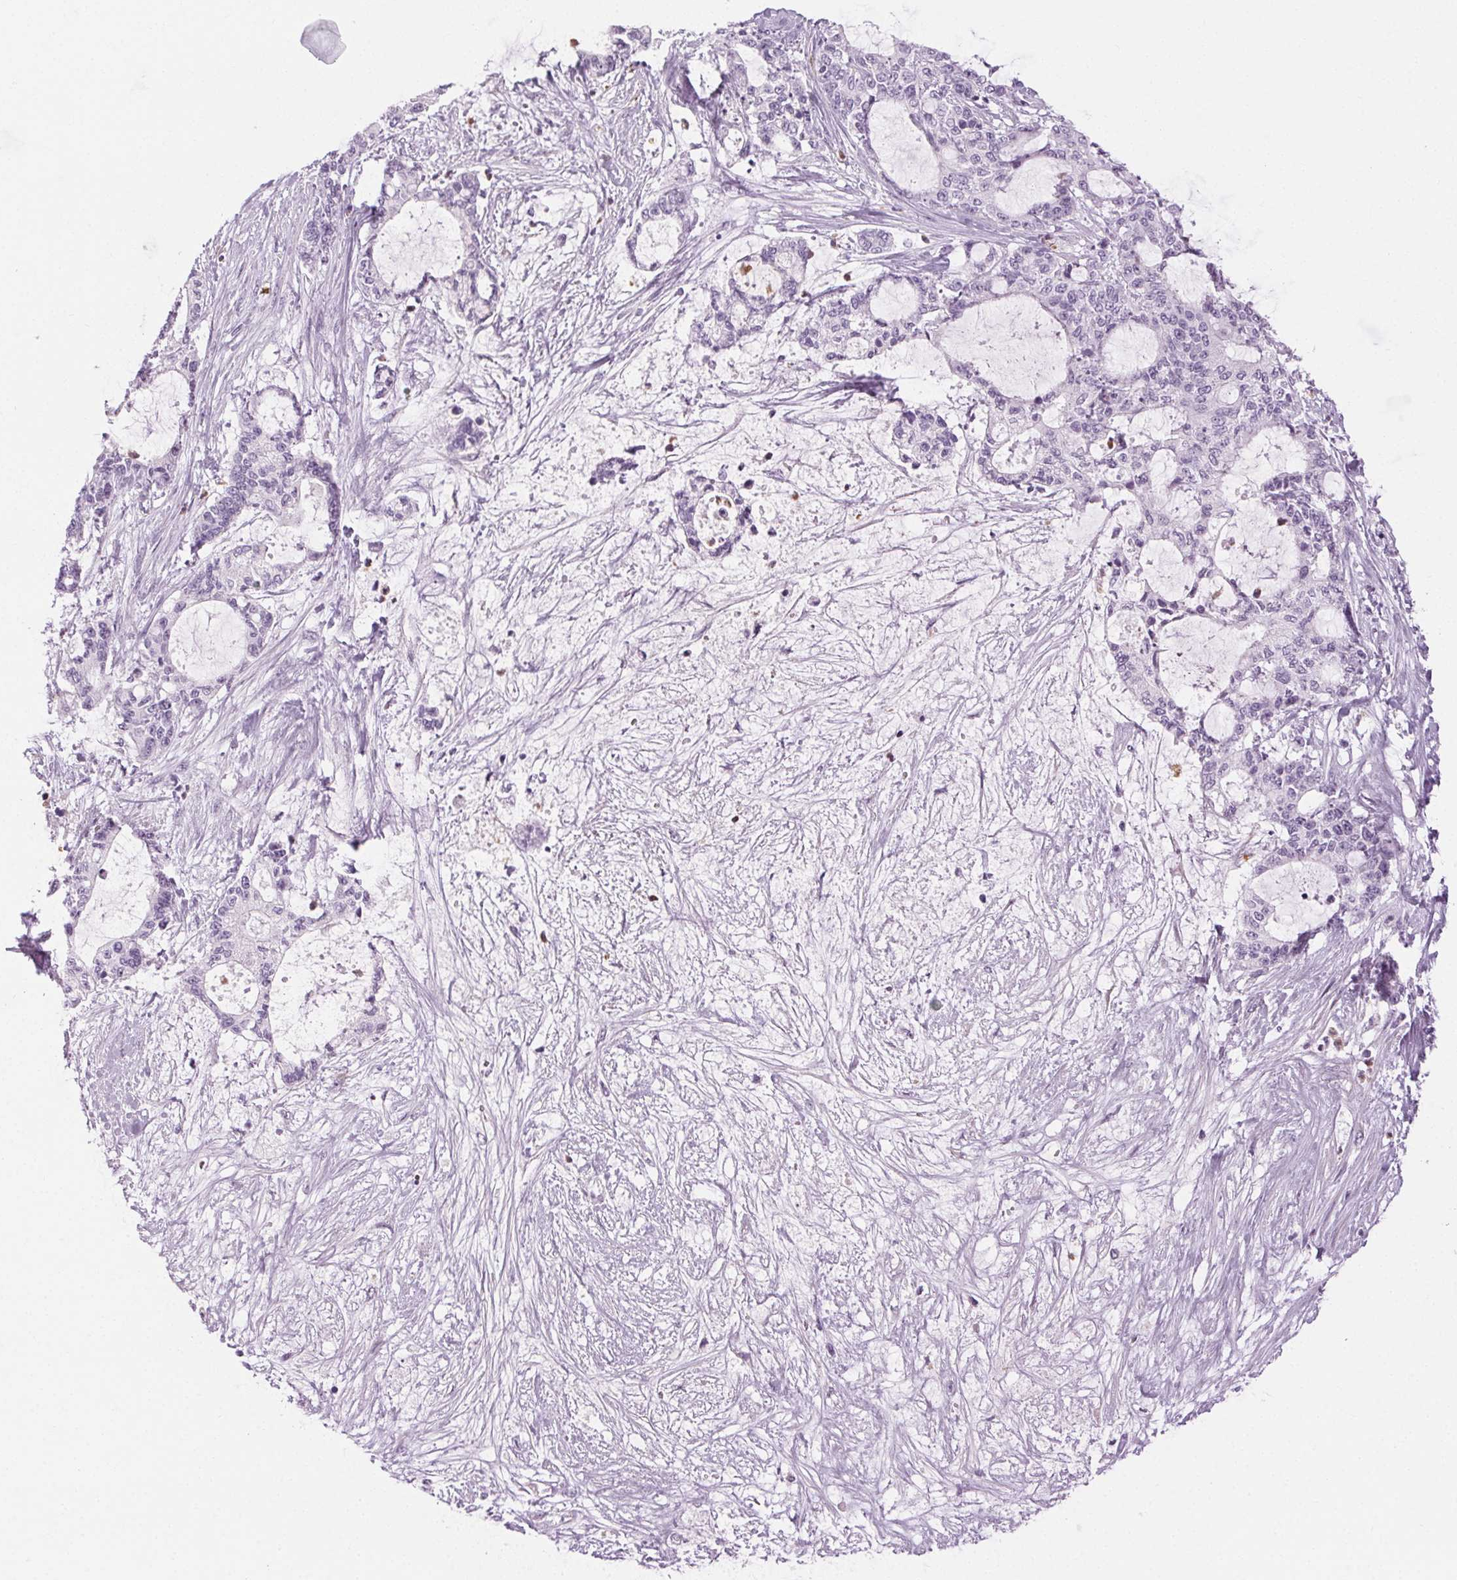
{"staining": {"intensity": "negative", "quantity": "none", "location": "none"}, "tissue": "liver cancer", "cell_type": "Tumor cells", "image_type": "cancer", "snomed": [{"axis": "morphology", "description": "Normal tissue, NOS"}, {"axis": "morphology", "description": "Cholangiocarcinoma"}, {"axis": "topography", "description": "Liver"}, {"axis": "topography", "description": "Peripheral nerve tissue"}], "caption": "The micrograph shows no significant staining in tumor cells of liver cholangiocarcinoma. The staining was performed using DAB (3,3'-diaminobenzidine) to visualize the protein expression in brown, while the nuclei were stained in blue with hematoxylin (Magnification: 20x).", "gene": "MPO", "patient": {"sex": "female", "age": 73}}